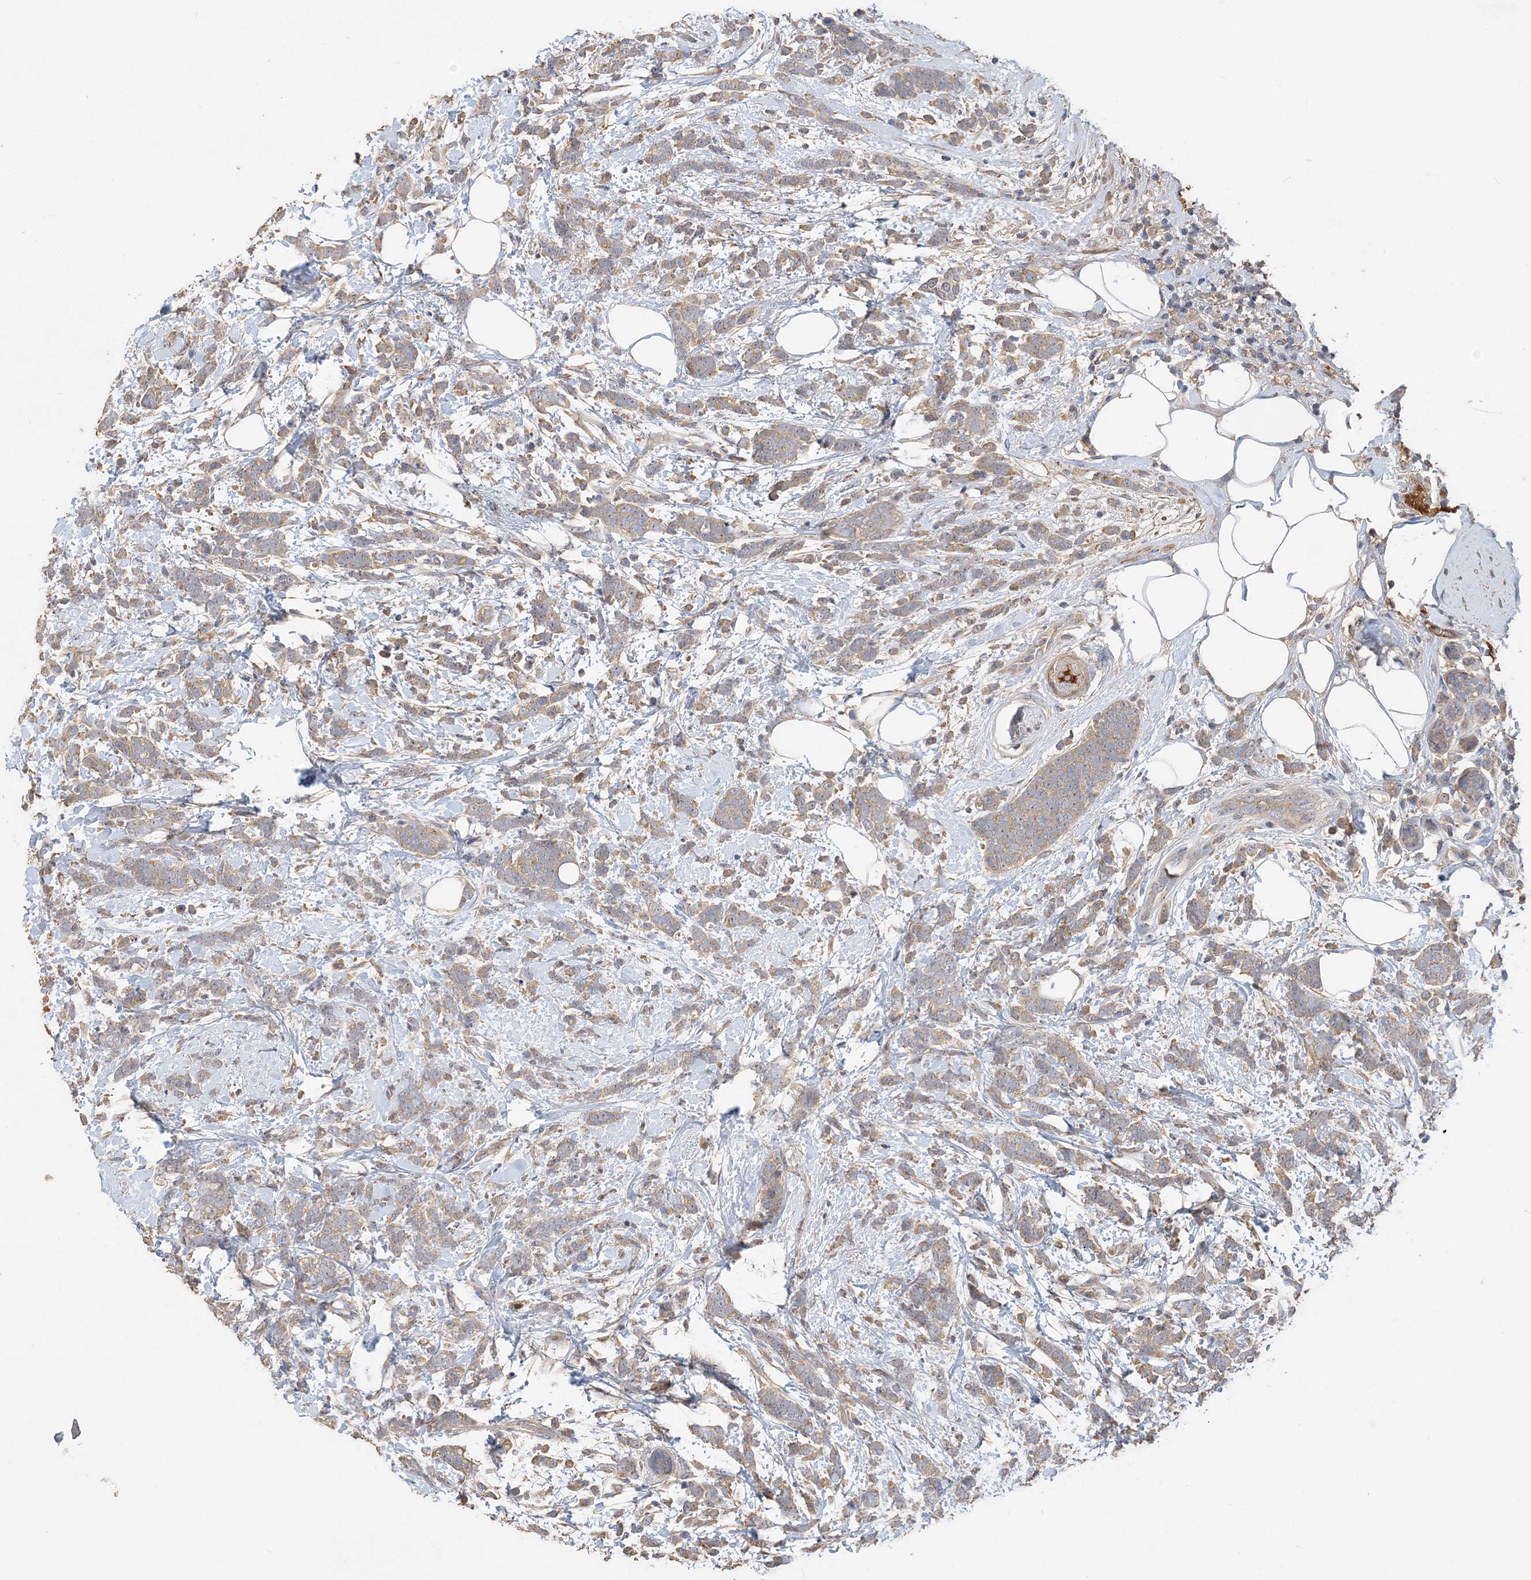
{"staining": {"intensity": "weak", "quantity": ">75%", "location": "cytoplasmic/membranous"}, "tissue": "breast cancer", "cell_type": "Tumor cells", "image_type": "cancer", "snomed": [{"axis": "morphology", "description": "Lobular carcinoma"}, {"axis": "topography", "description": "Breast"}], "caption": "Tumor cells show weak cytoplasmic/membranous positivity in about >75% of cells in breast cancer (lobular carcinoma).", "gene": "GRINA", "patient": {"sex": "female", "age": 58}}